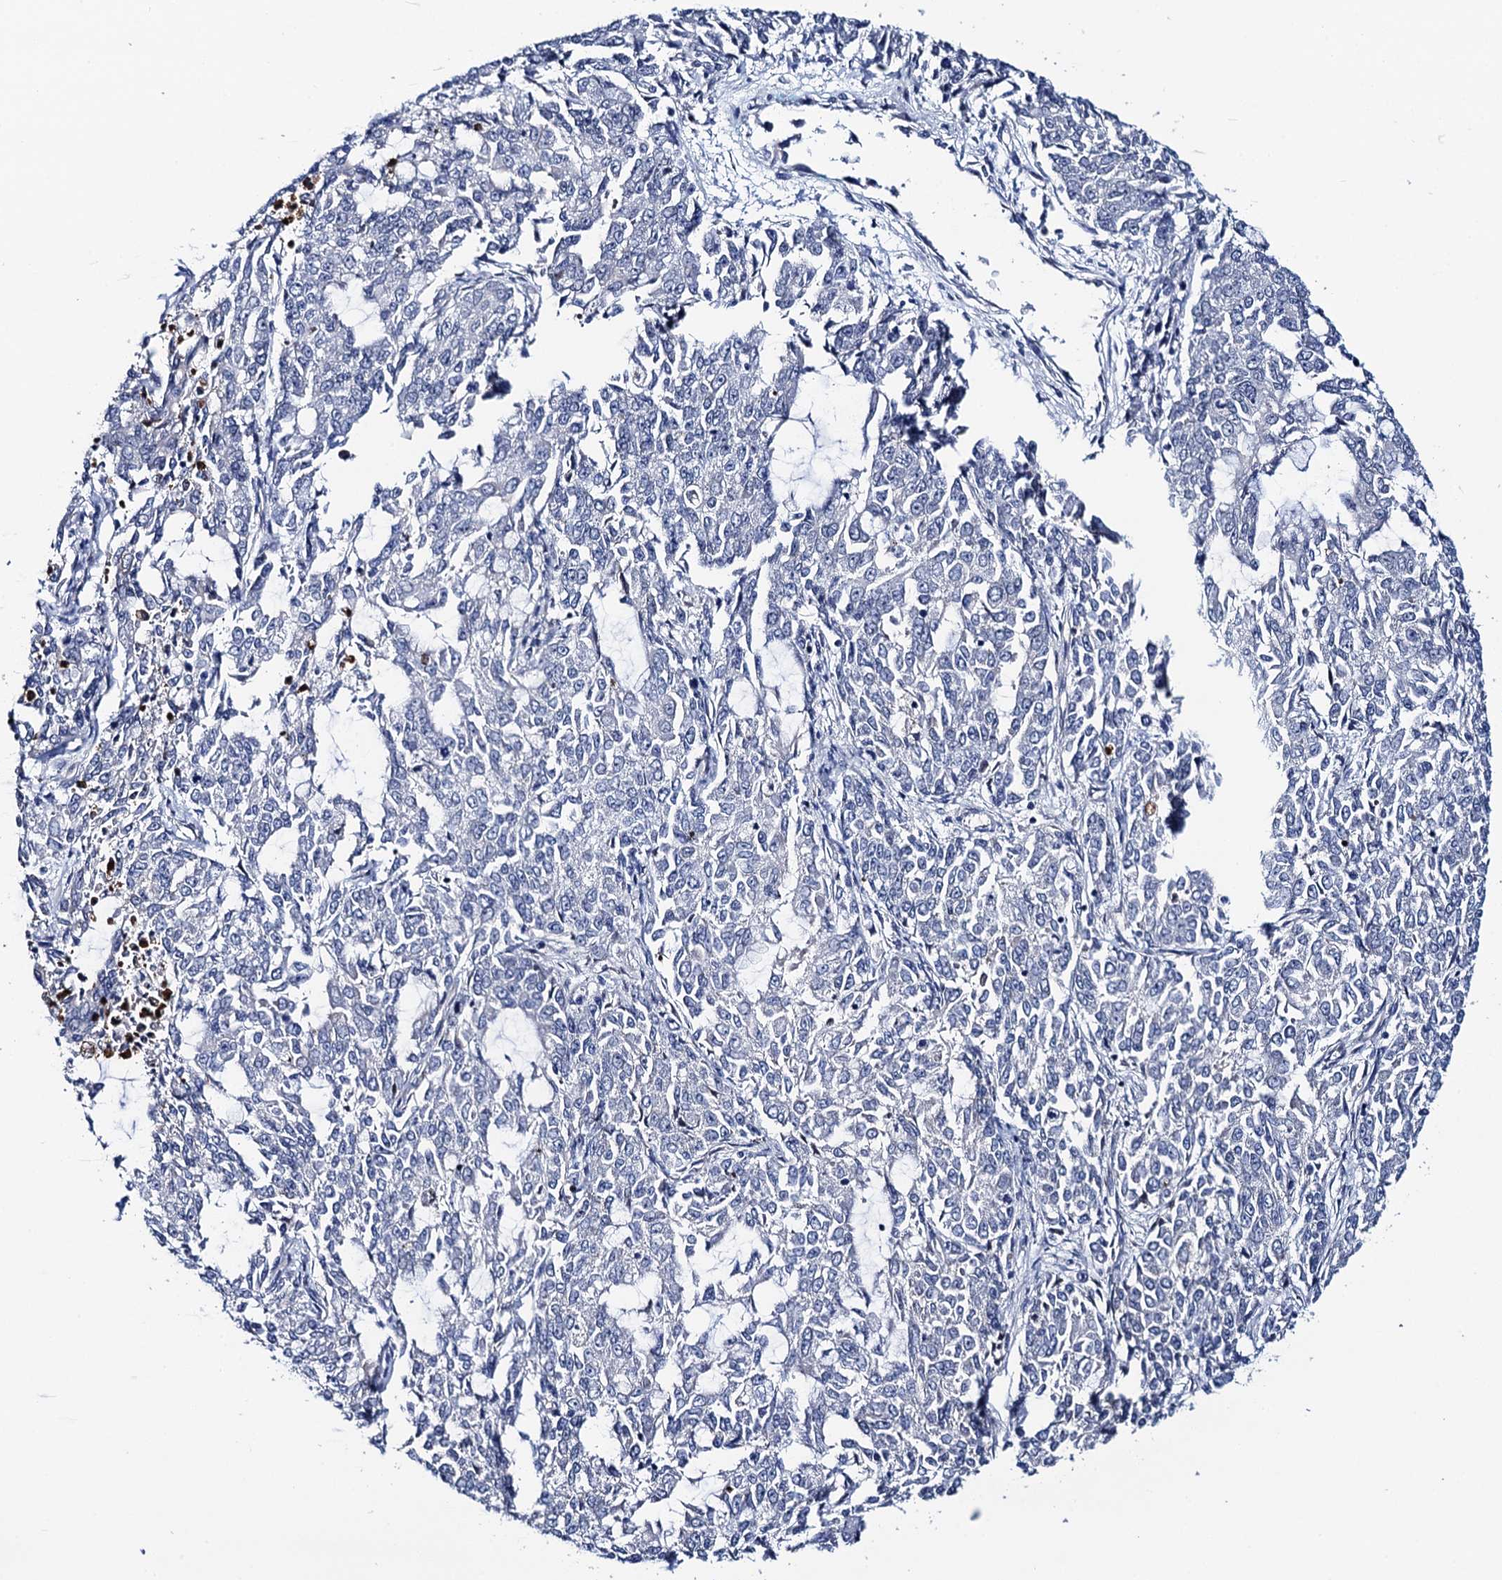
{"staining": {"intensity": "negative", "quantity": "none", "location": "none"}, "tissue": "endometrial cancer", "cell_type": "Tumor cells", "image_type": "cancer", "snomed": [{"axis": "morphology", "description": "Adenocarcinoma, NOS"}, {"axis": "topography", "description": "Endometrium"}], "caption": "A photomicrograph of adenocarcinoma (endometrial) stained for a protein demonstrates no brown staining in tumor cells.", "gene": "C16orf87", "patient": {"sex": "female", "age": 50}}